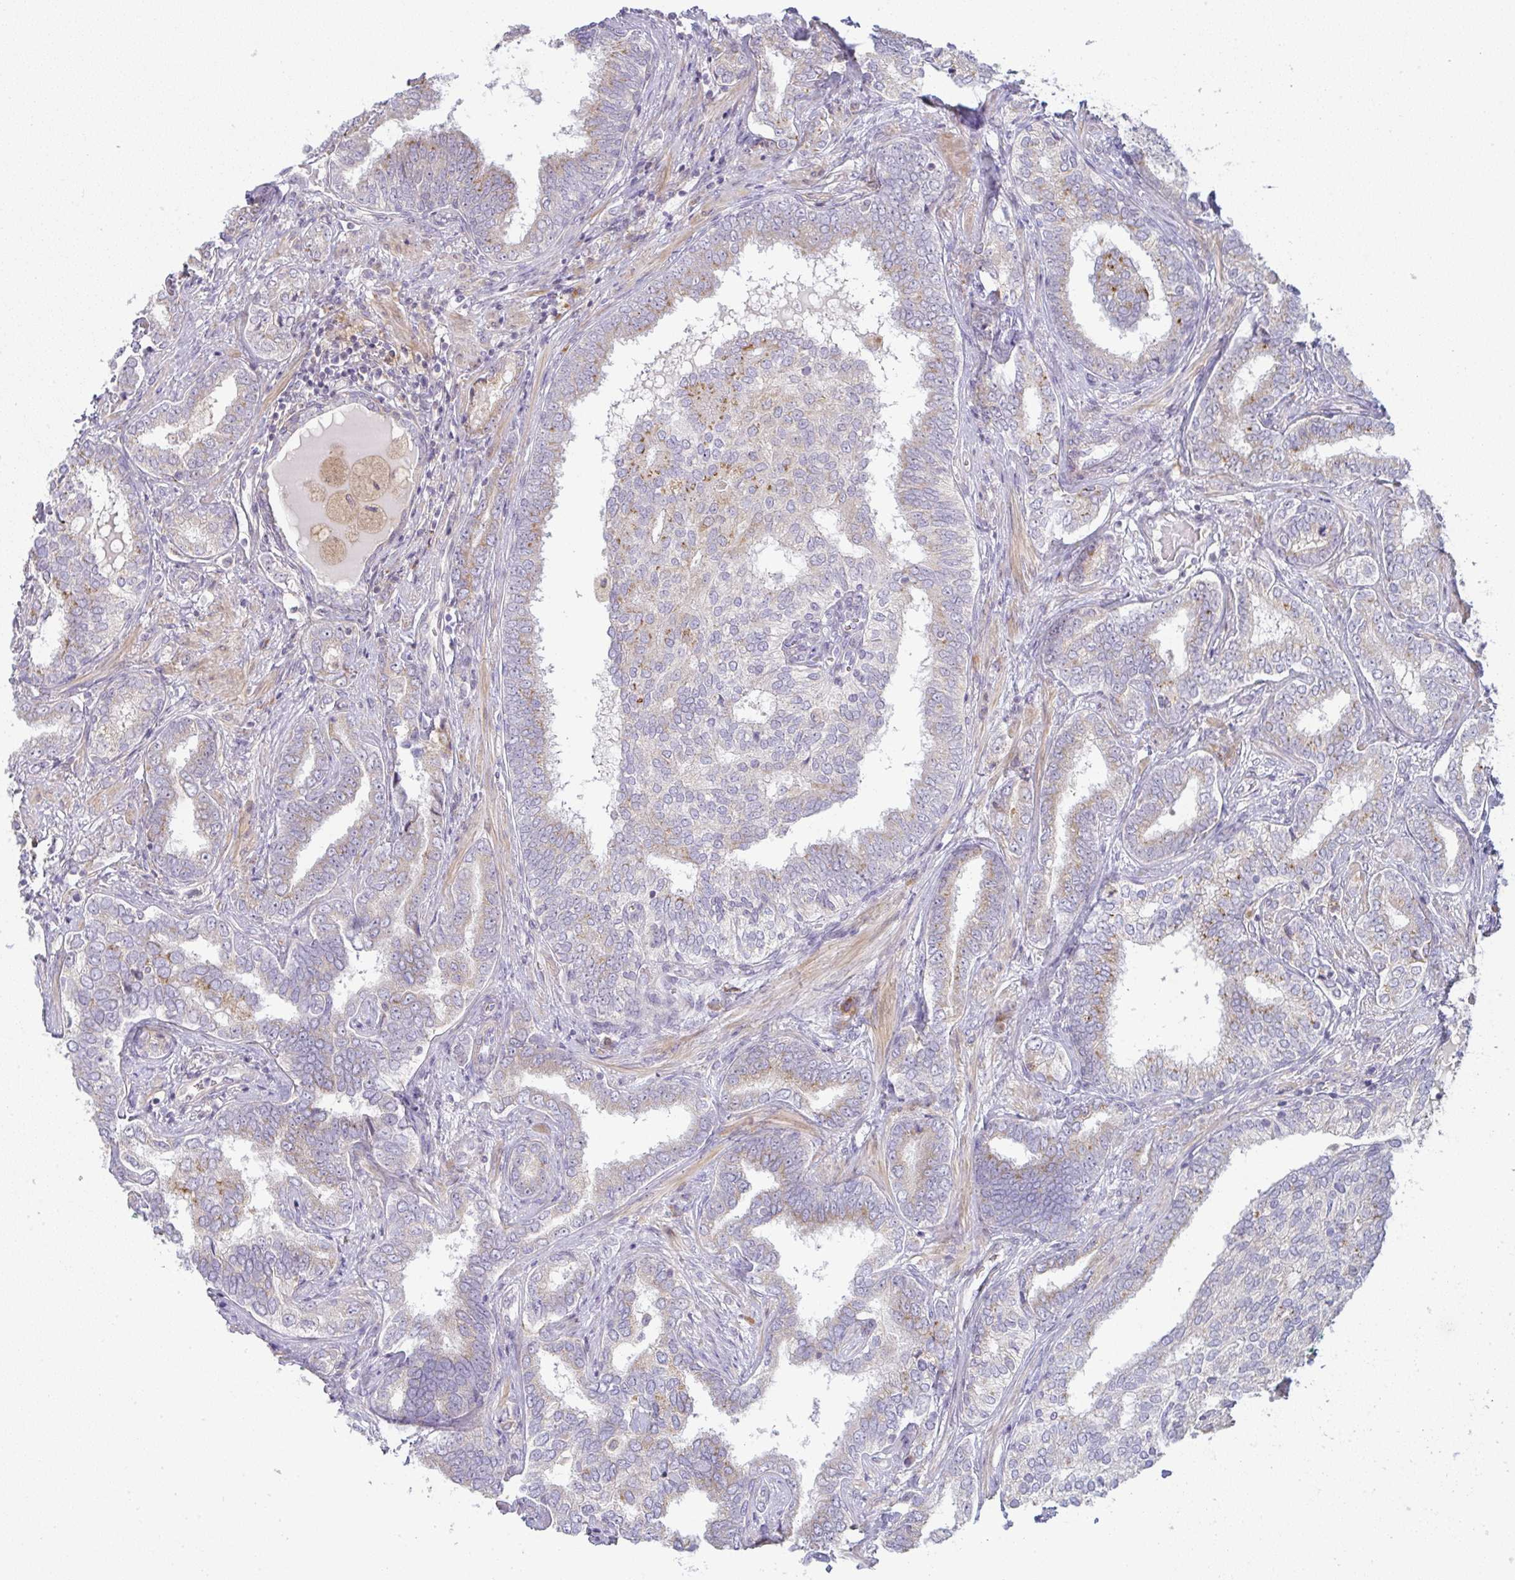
{"staining": {"intensity": "moderate", "quantity": "25%-75%", "location": "cytoplasmic/membranous"}, "tissue": "prostate cancer", "cell_type": "Tumor cells", "image_type": "cancer", "snomed": [{"axis": "morphology", "description": "Adenocarcinoma, High grade"}, {"axis": "topography", "description": "Prostate"}], "caption": "Human prostate high-grade adenocarcinoma stained with a protein marker displays moderate staining in tumor cells.", "gene": "MOB1A", "patient": {"sex": "male", "age": 72}}